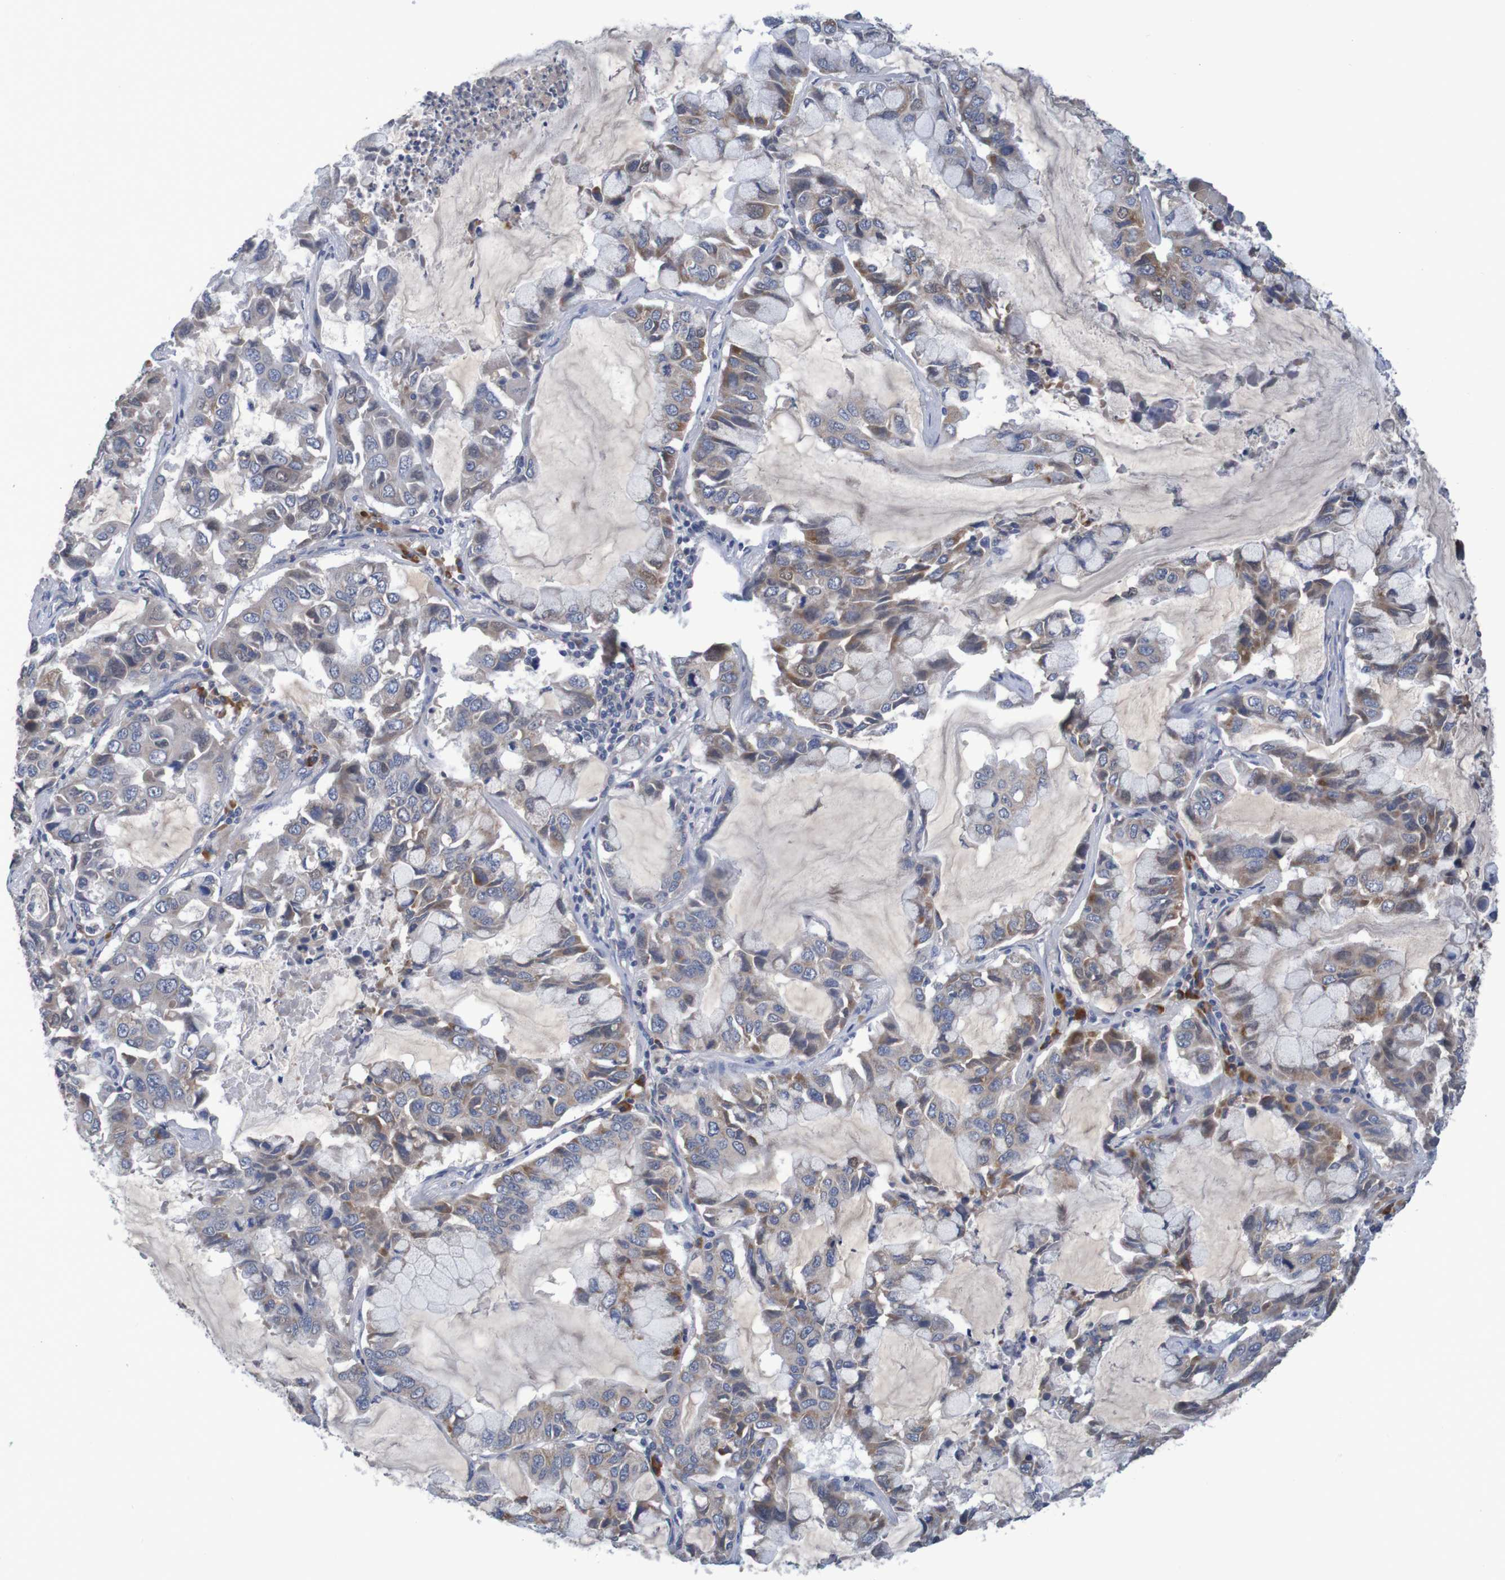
{"staining": {"intensity": "moderate", "quantity": ">75%", "location": "cytoplasmic/membranous"}, "tissue": "lung cancer", "cell_type": "Tumor cells", "image_type": "cancer", "snomed": [{"axis": "morphology", "description": "Adenocarcinoma, NOS"}, {"axis": "topography", "description": "Lung"}], "caption": "Human lung cancer (adenocarcinoma) stained with a protein marker demonstrates moderate staining in tumor cells.", "gene": "LTA", "patient": {"sex": "male", "age": 64}}